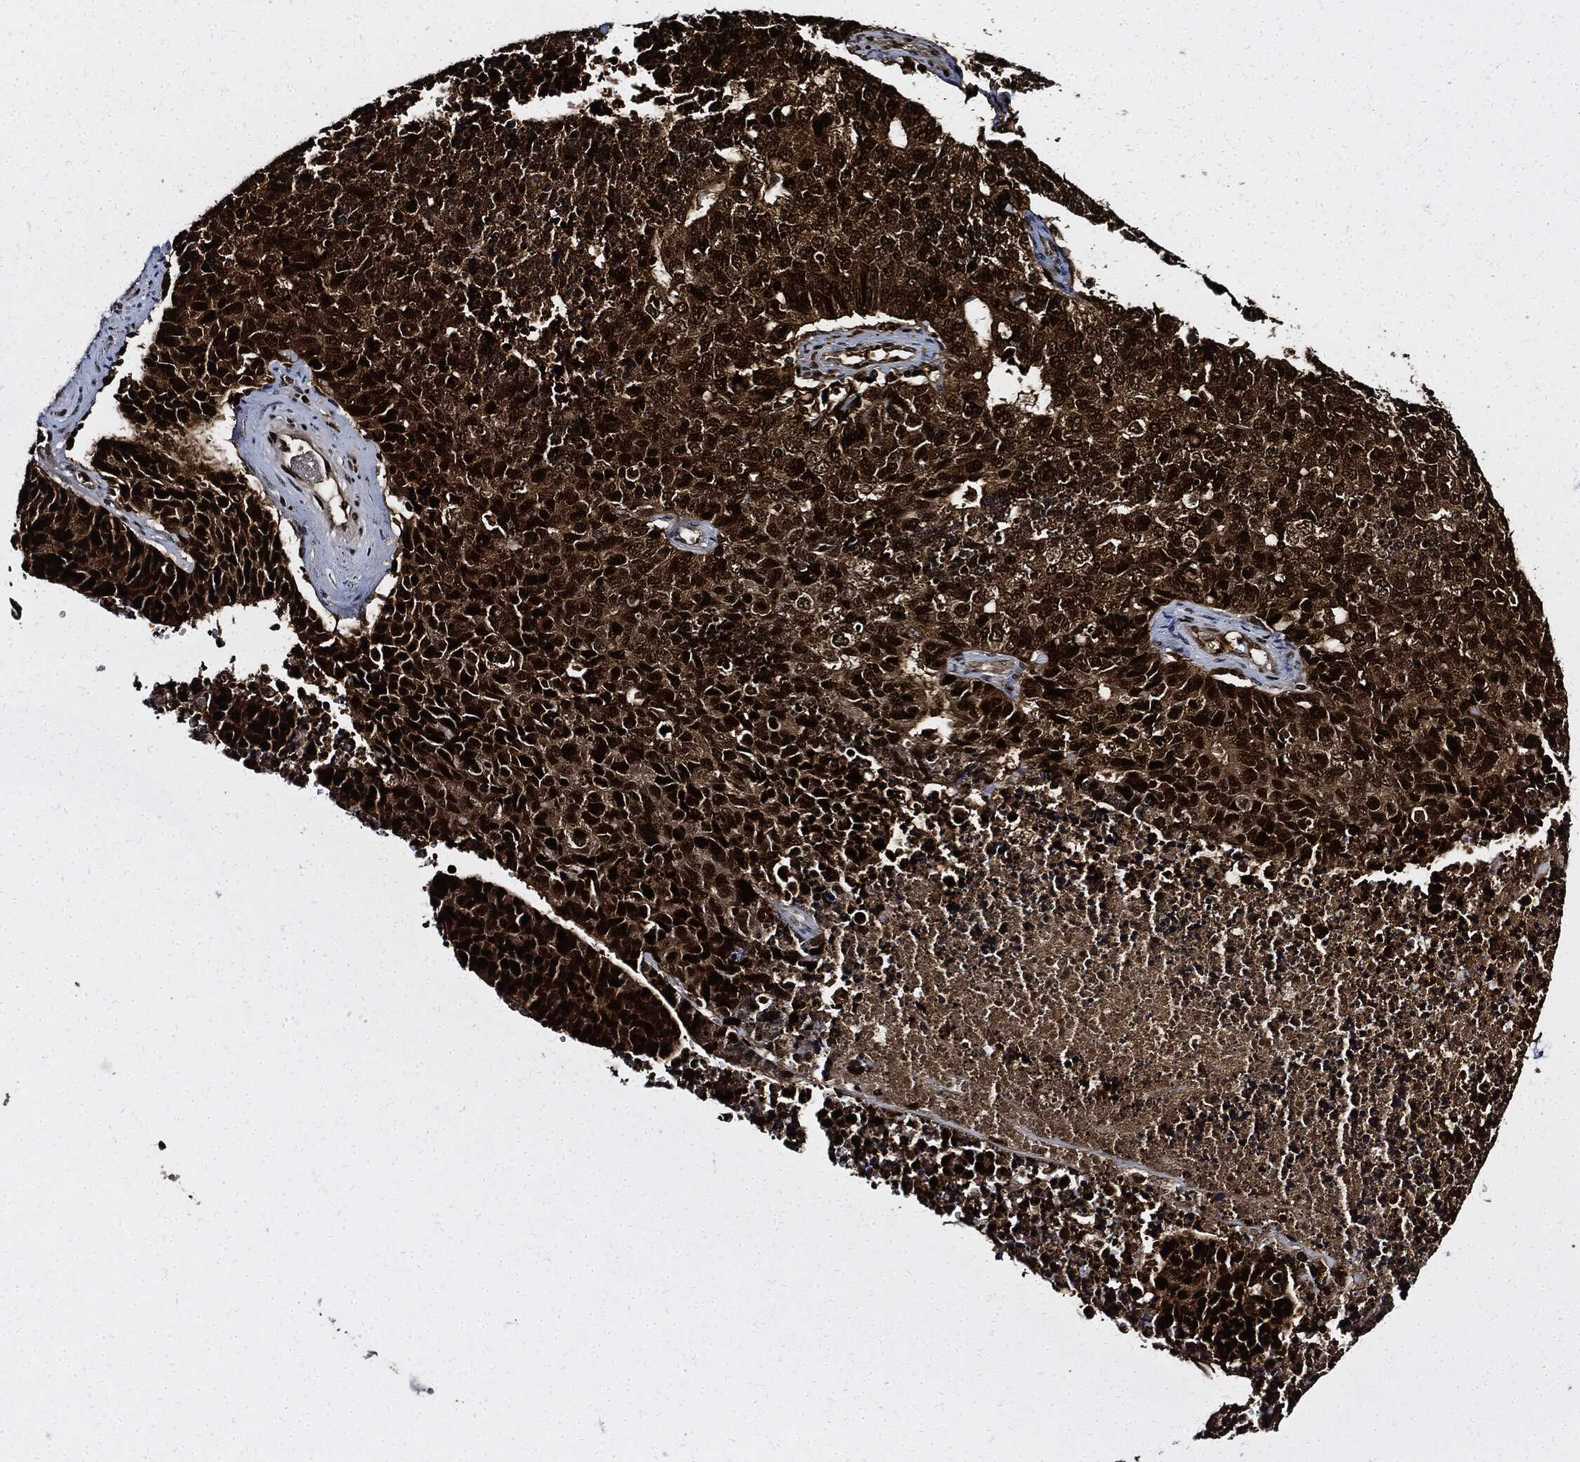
{"staining": {"intensity": "strong", "quantity": ">75%", "location": "cytoplasmic/membranous,nuclear"}, "tissue": "cervical cancer", "cell_type": "Tumor cells", "image_type": "cancer", "snomed": [{"axis": "morphology", "description": "Squamous cell carcinoma, NOS"}, {"axis": "topography", "description": "Cervix"}], "caption": "An image of human cervical cancer stained for a protein demonstrates strong cytoplasmic/membranous and nuclear brown staining in tumor cells. Immunohistochemistry stains the protein in brown and the nuclei are stained blue.", "gene": "PCNA", "patient": {"sex": "female", "age": 63}}